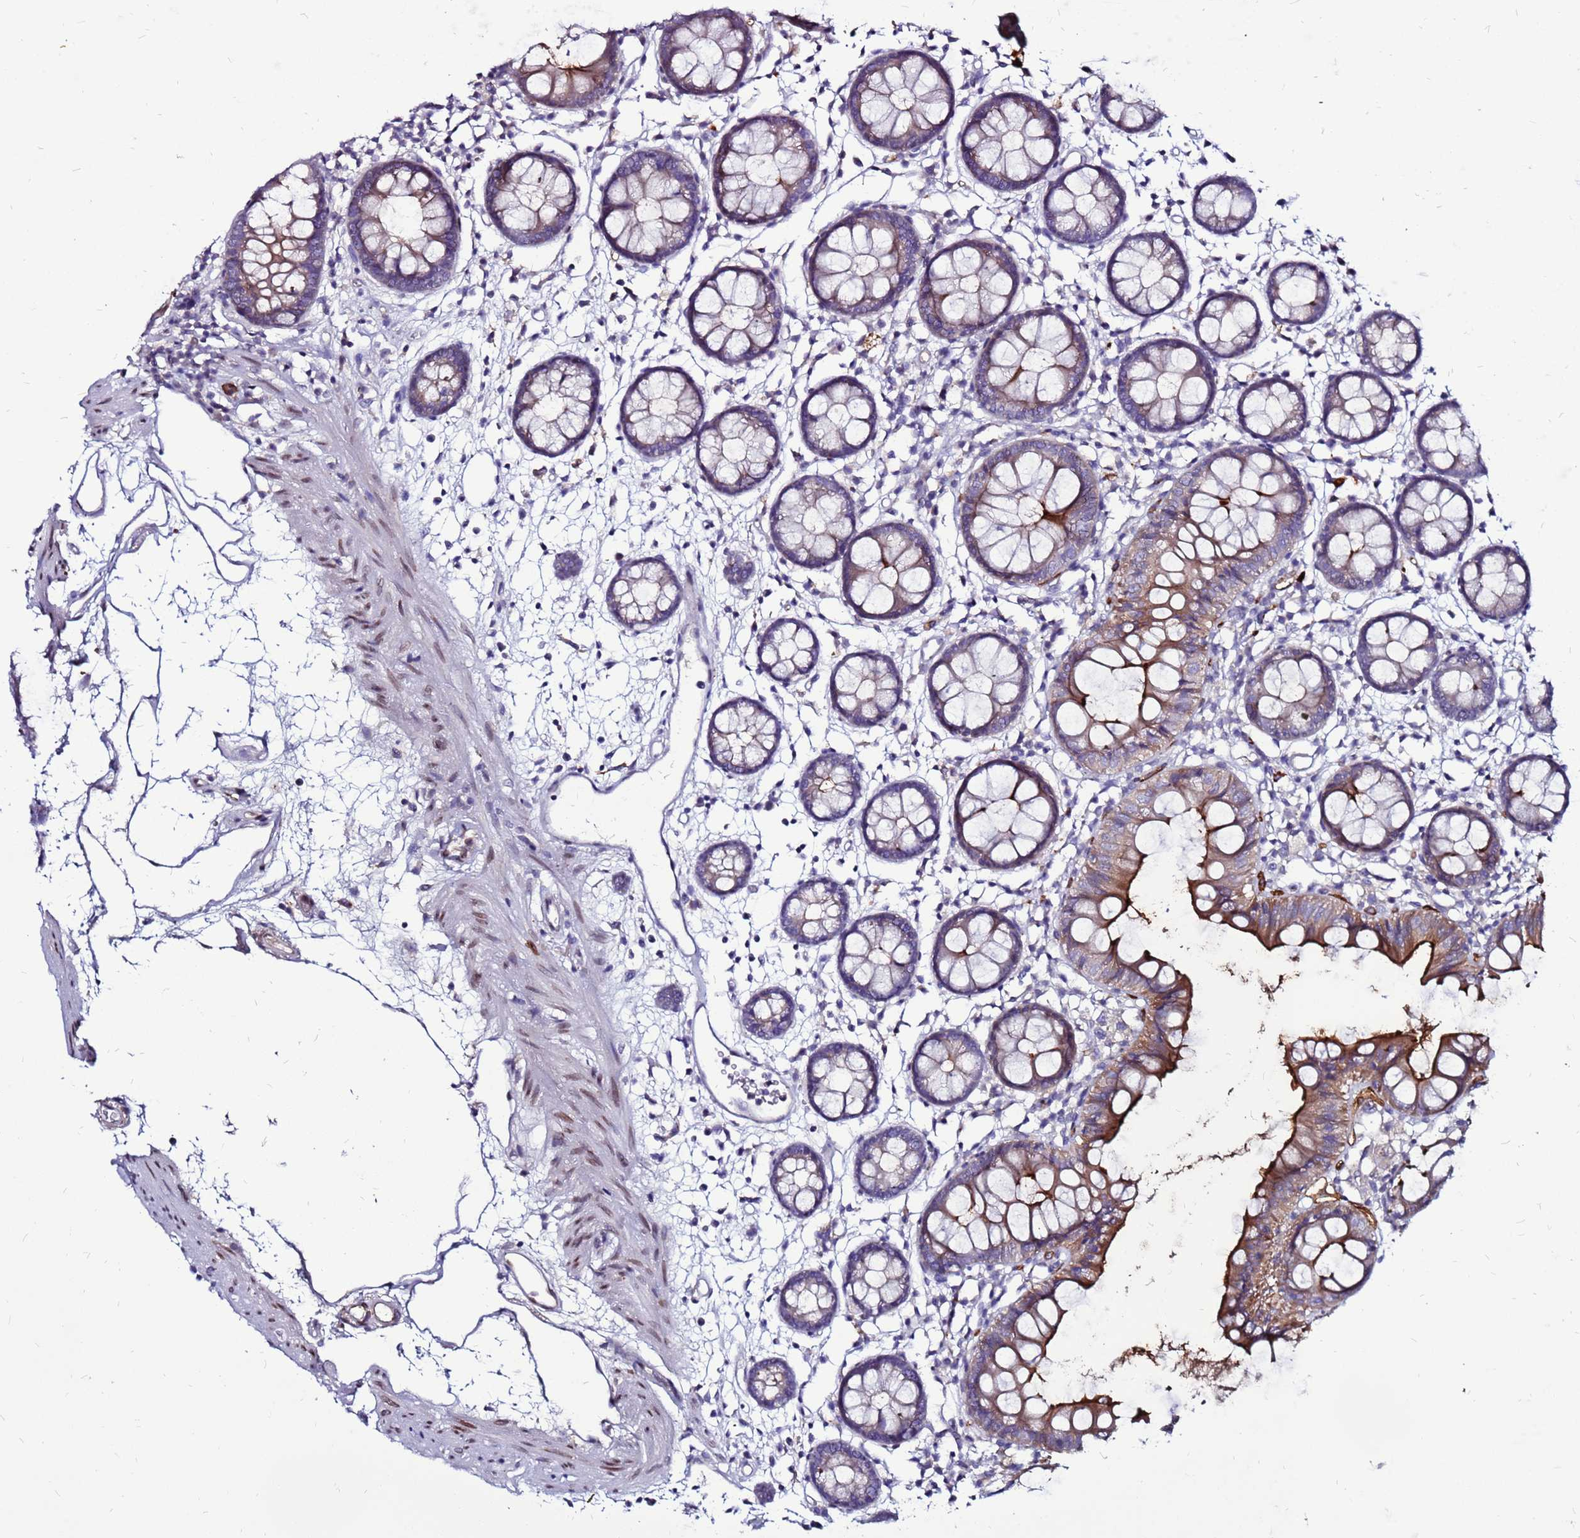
{"staining": {"intensity": "weak", "quantity": ">75%", "location": "cytoplasmic/membranous"}, "tissue": "colon", "cell_type": "Endothelial cells", "image_type": "normal", "snomed": [{"axis": "morphology", "description": "Normal tissue, NOS"}, {"axis": "topography", "description": "Colon"}], "caption": "High-magnification brightfield microscopy of benign colon stained with DAB (brown) and counterstained with hematoxylin (blue). endothelial cells exhibit weak cytoplasmic/membranous positivity is identified in approximately>75% of cells. The staining was performed using DAB (3,3'-diaminobenzidine), with brown indicating positive protein expression. Nuclei are stained blue with hematoxylin.", "gene": "CCDC71", "patient": {"sex": "female", "age": 84}}